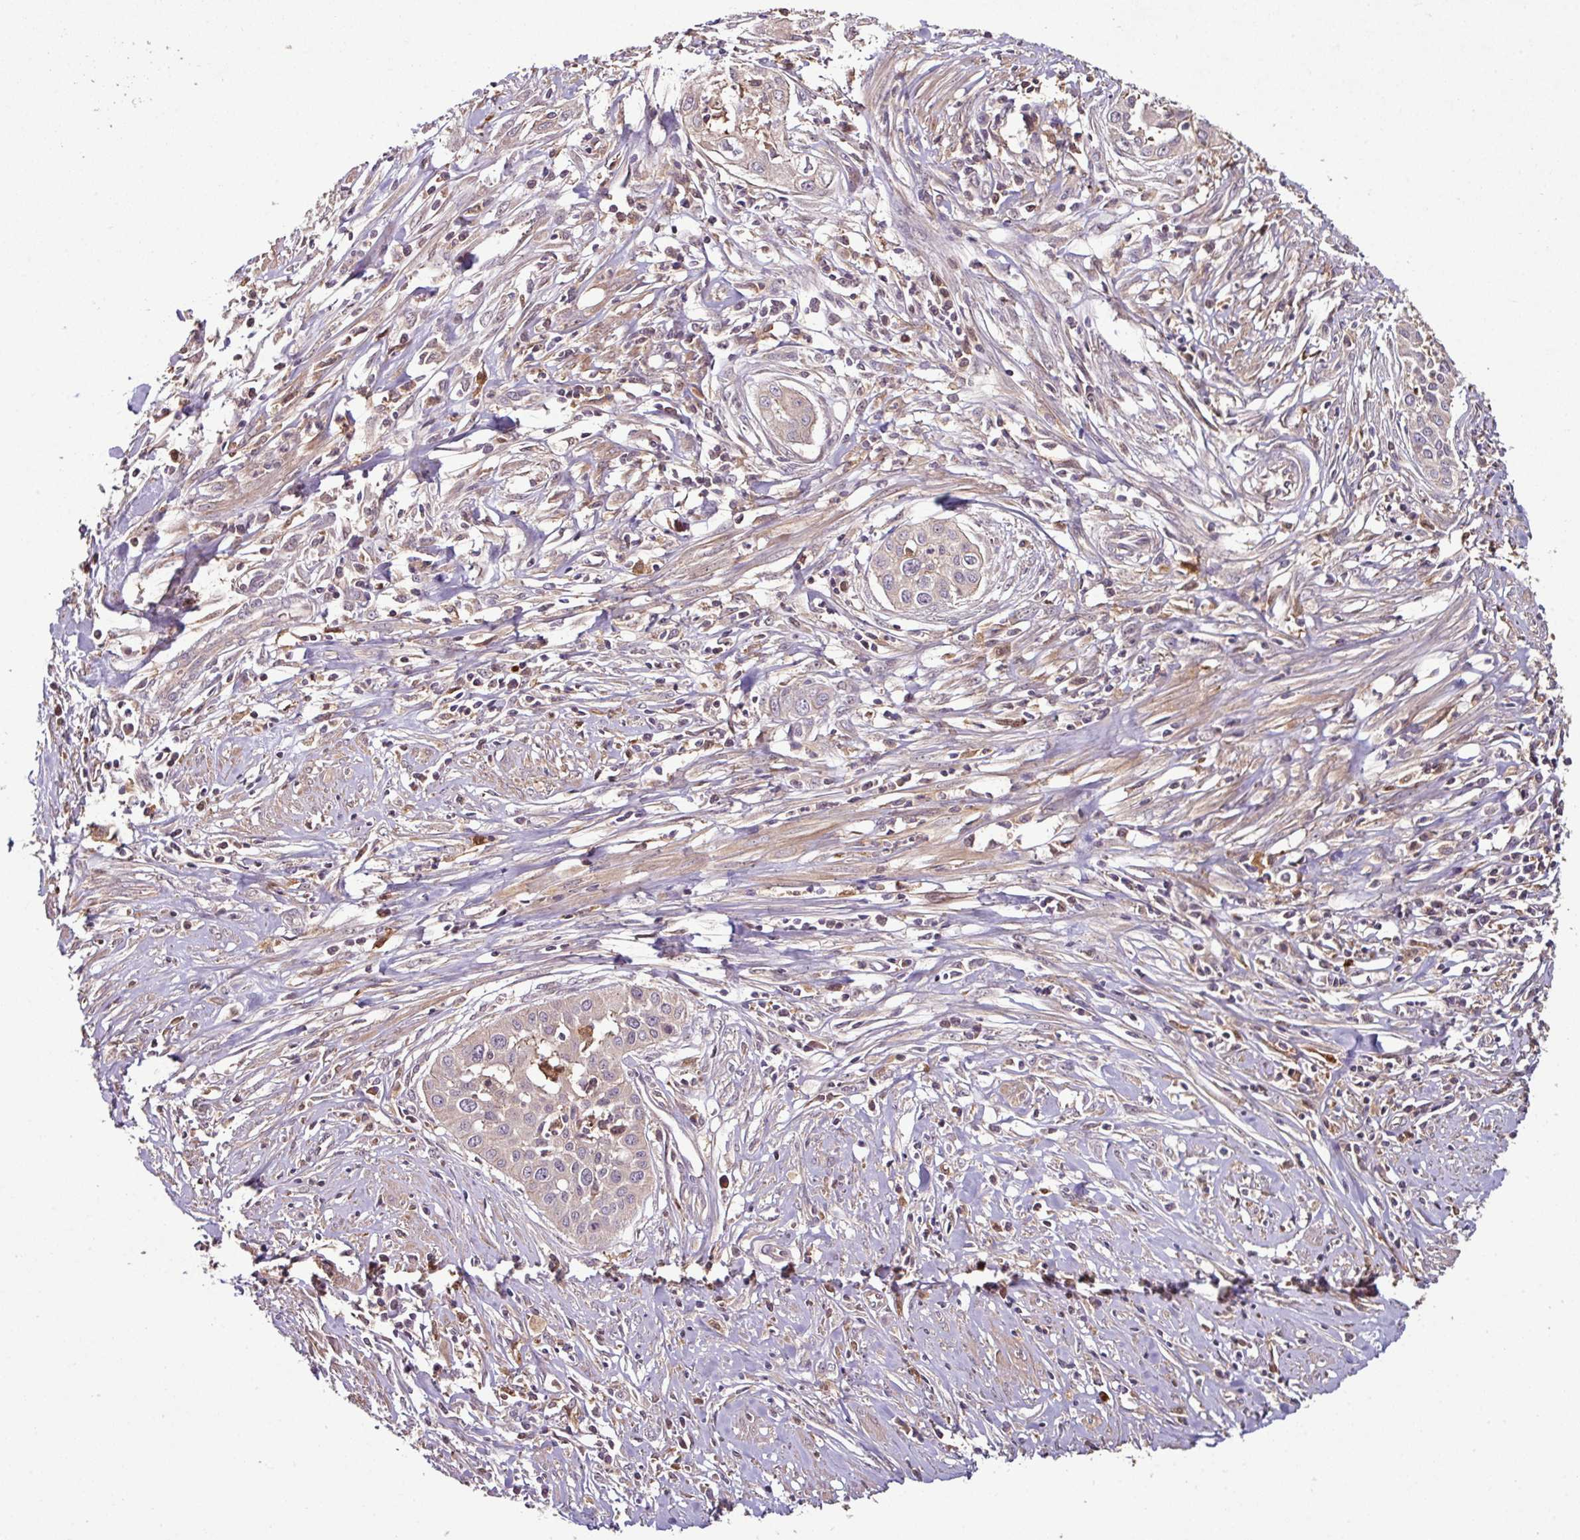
{"staining": {"intensity": "weak", "quantity": "25%-75%", "location": "cytoplasmic/membranous"}, "tissue": "cervical cancer", "cell_type": "Tumor cells", "image_type": "cancer", "snomed": [{"axis": "morphology", "description": "Squamous cell carcinoma, NOS"}, {"axis": "topography", "description": "Cervix"}], "caption": "Squamous cell carcinoma (cervical) stained with a protein marker shows weak staining in tumor cells.", "gene": "GNPDA1", "patient": {"sex": "female", "age": 34}}